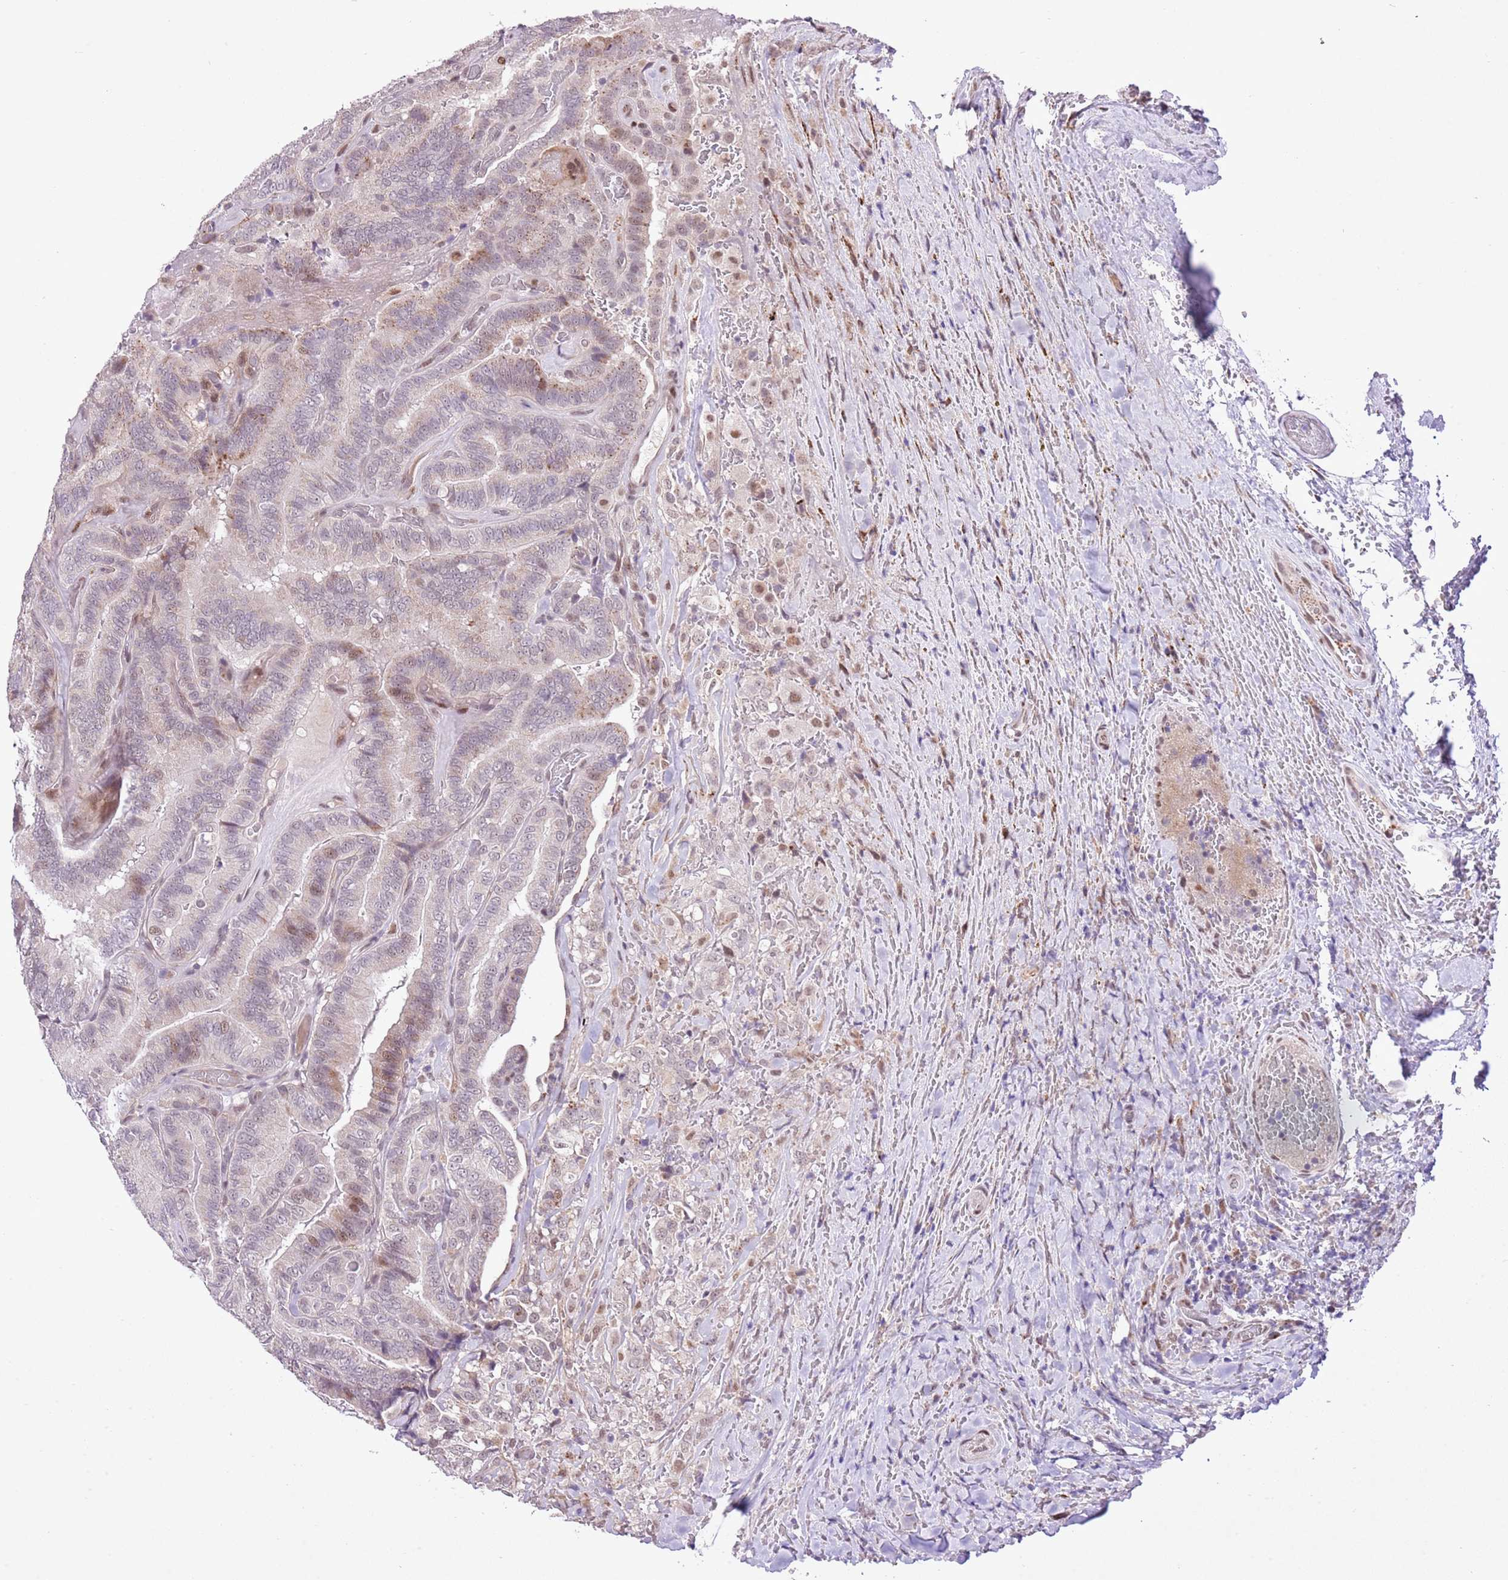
{"staining": {"intensity": "weak", "quantity": "<25%", "location": "cytoplasmic/membranous,nuclear"}, "tissue": "thyroid cancer", "cell_type": "Tumor cells", "image_type": "cancer", "snomed": [{"axis": "morphology", "description": "Papillary adenocarcinoma, NOS"}, {"axis": "topography", "description": "Thyroid gland"}], "caption": "Tumor cells show no significant protein staining in thyroid papillary adenocarcinoma.", "gene": "NACC2", "patient": {"sex": "male", "age": 61}}